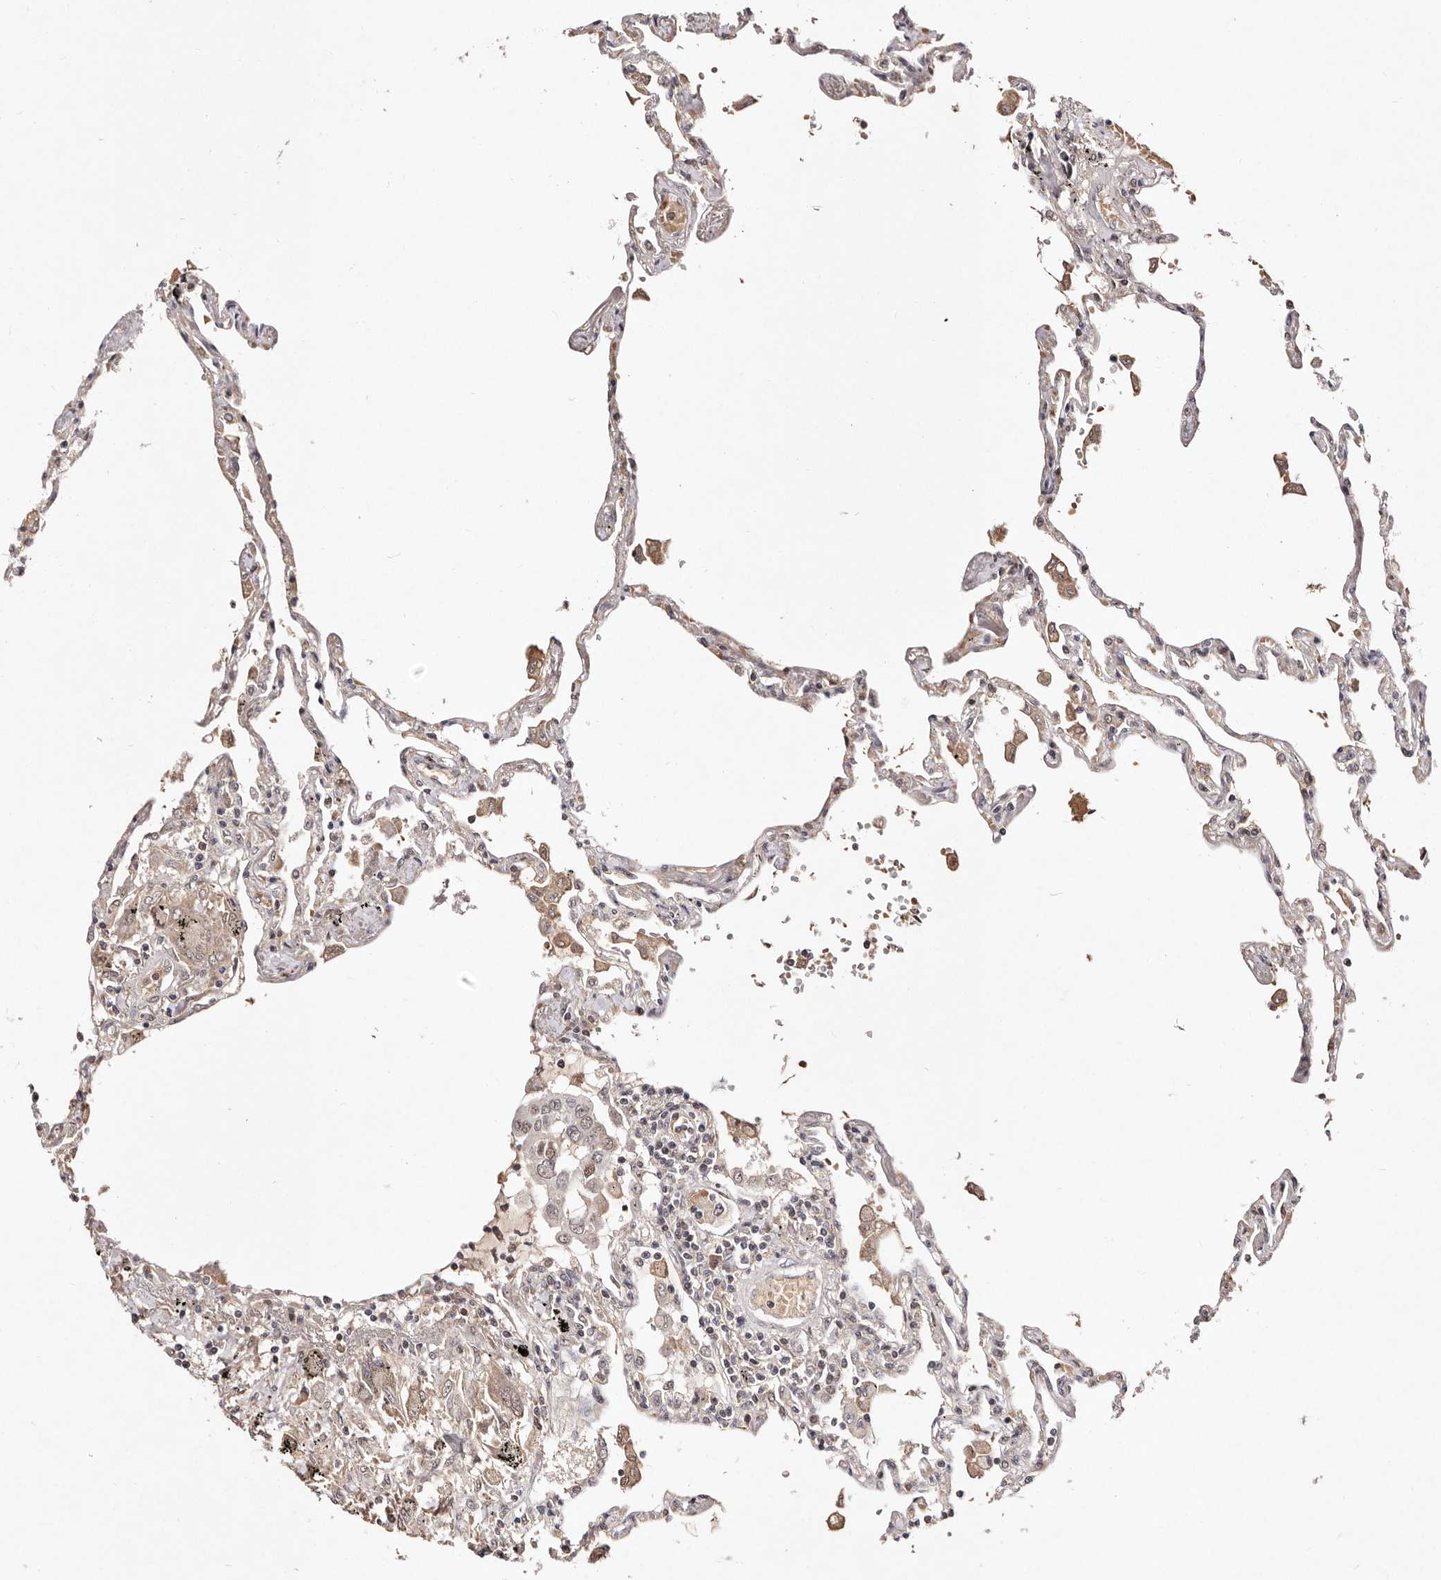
{"staining": {"intensity": "weak", "quantity": "25%-75%", "location": "cytoplasmic/membranous,nuclear"}, "tissue": "lung", "cell_type": "Alveolar cells", "image_type": "normal", "snomed": [{"axis": "morphology", "description": "Normal tissue, NOS"}, {"axis": "topography", "description": "Lung"}], "caption": "An IHC photomicrograph of benign tissue is shown. Protein staining in brown labels weak cytoplasmic/membranous,nuclear positivity in lung within alveolar cells.", "gene": "BICRAL", "patient": {"sex": "female", "age": 67}}